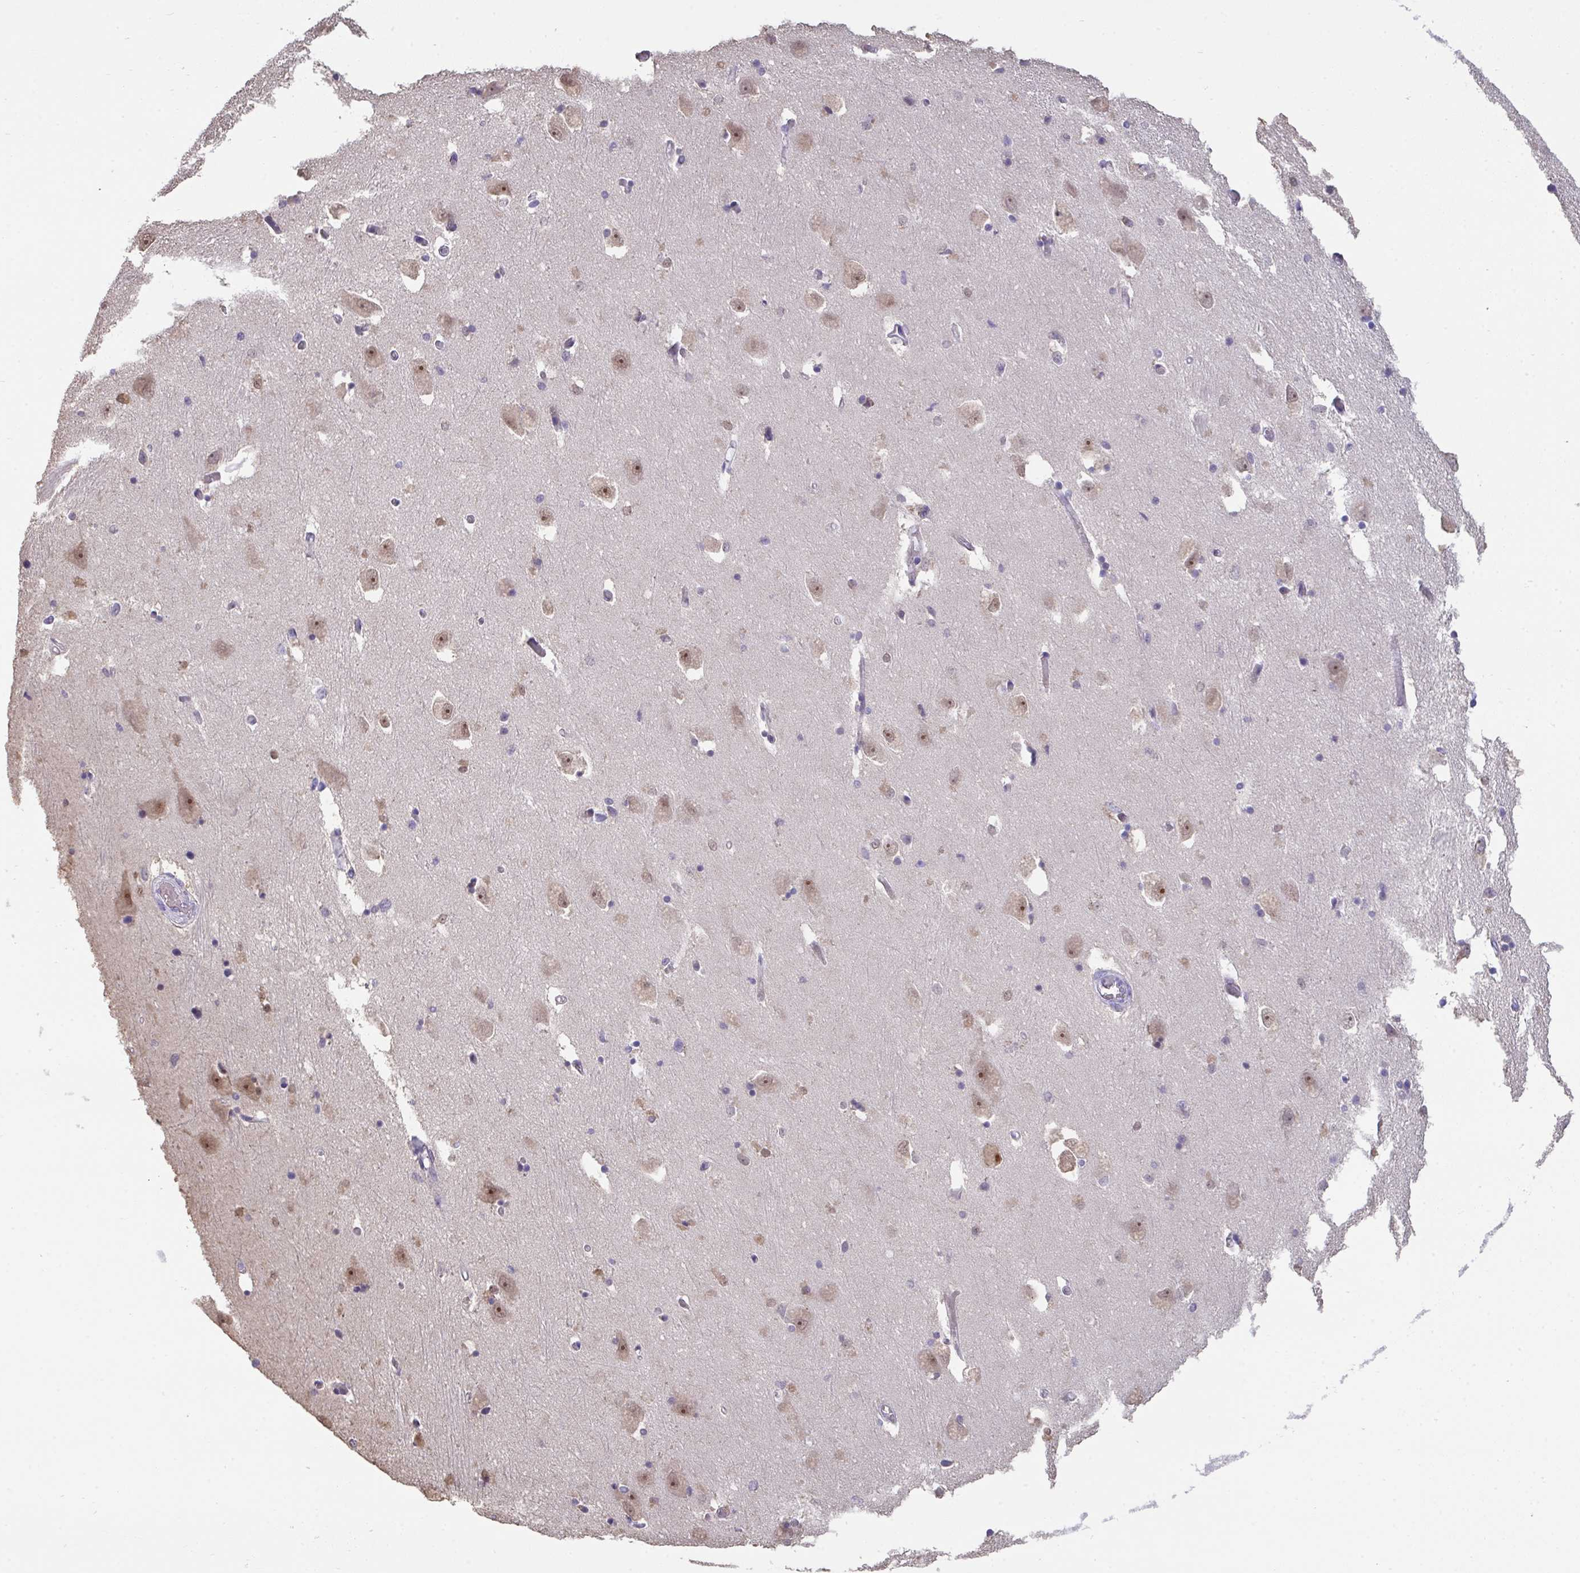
{"staining": {"intensity": "negative", "quantity": "none", "location": "none"}, "tissue": "caudate", "cell_type": "Glial cells", "image_type": "normal", "snomed": [{"axis": "morphology", "description": "Normal tissue, NOS"}, {"axis": "topography", "description": "Lateral ventricle wall"}, {"axis": "topography", "description": "Hippocampus"}], "caption": "The photomicrograph displays no significant positivity in glial cells of caudate. (DAB (3,3'-diaminobenzidine) immunohistochemistry (IHC), high magnification).", "gene": "SENP3", "patient": {"sex": "female", "age": 63}}